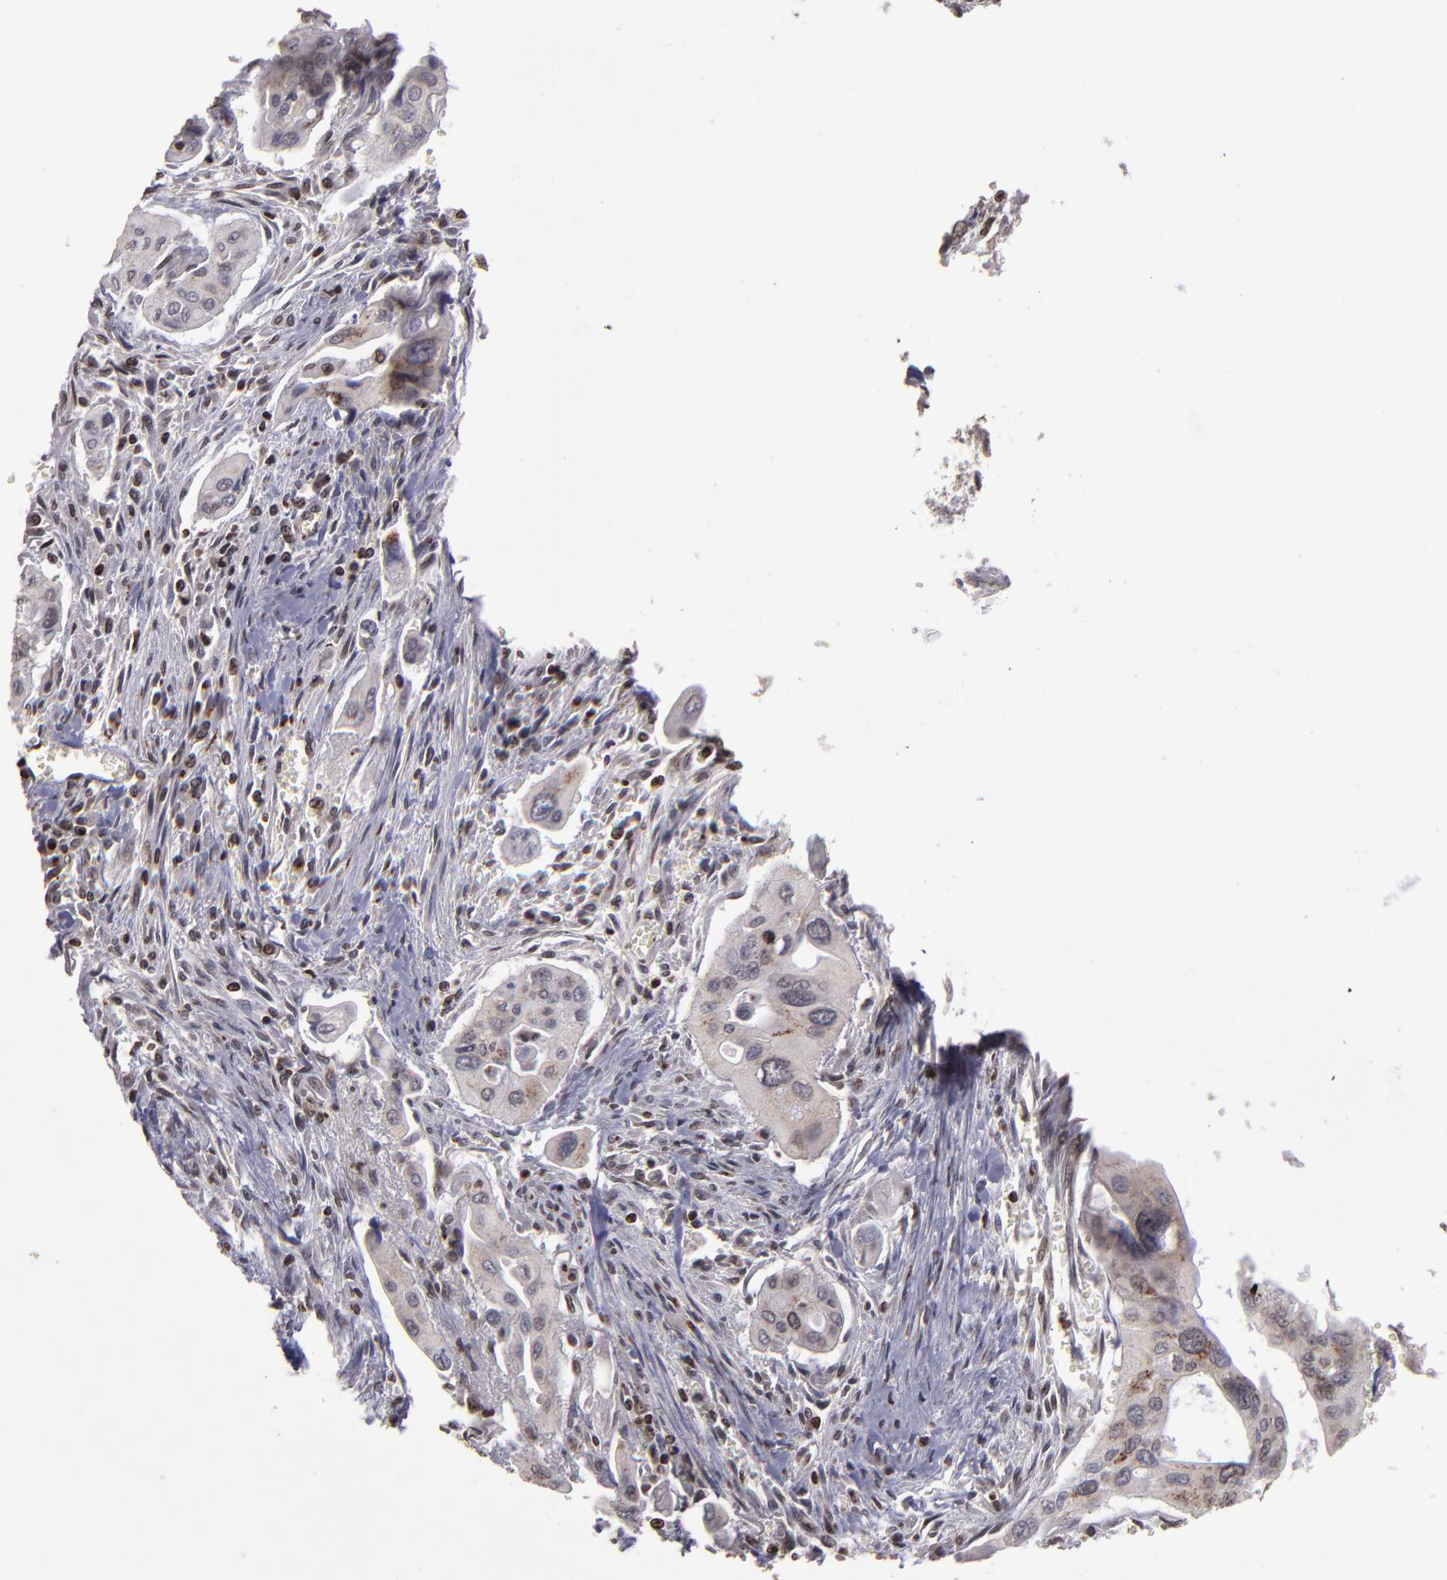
{"staining": {"intensity": "weak", "quantity": ">75%", "location": "cytoplasmic/membranous,nuclear"}, "tissue": "pancreatic cancer", "cell_type": "Tumor cells", "image_type": "cancer", "snomed": [{"axis": "morphology", "description": "Adenocarcinoma, NOS"}, {"axis": "topography", "description": "Pancreas"}], "caption": "Tumor cells display weak cytoplasmic/membranous and nuclear positivity in about >75% of cells in pancreatic cancer.", "gene": "CSDC2", "patient": {"sex": "male", "age": 77}}